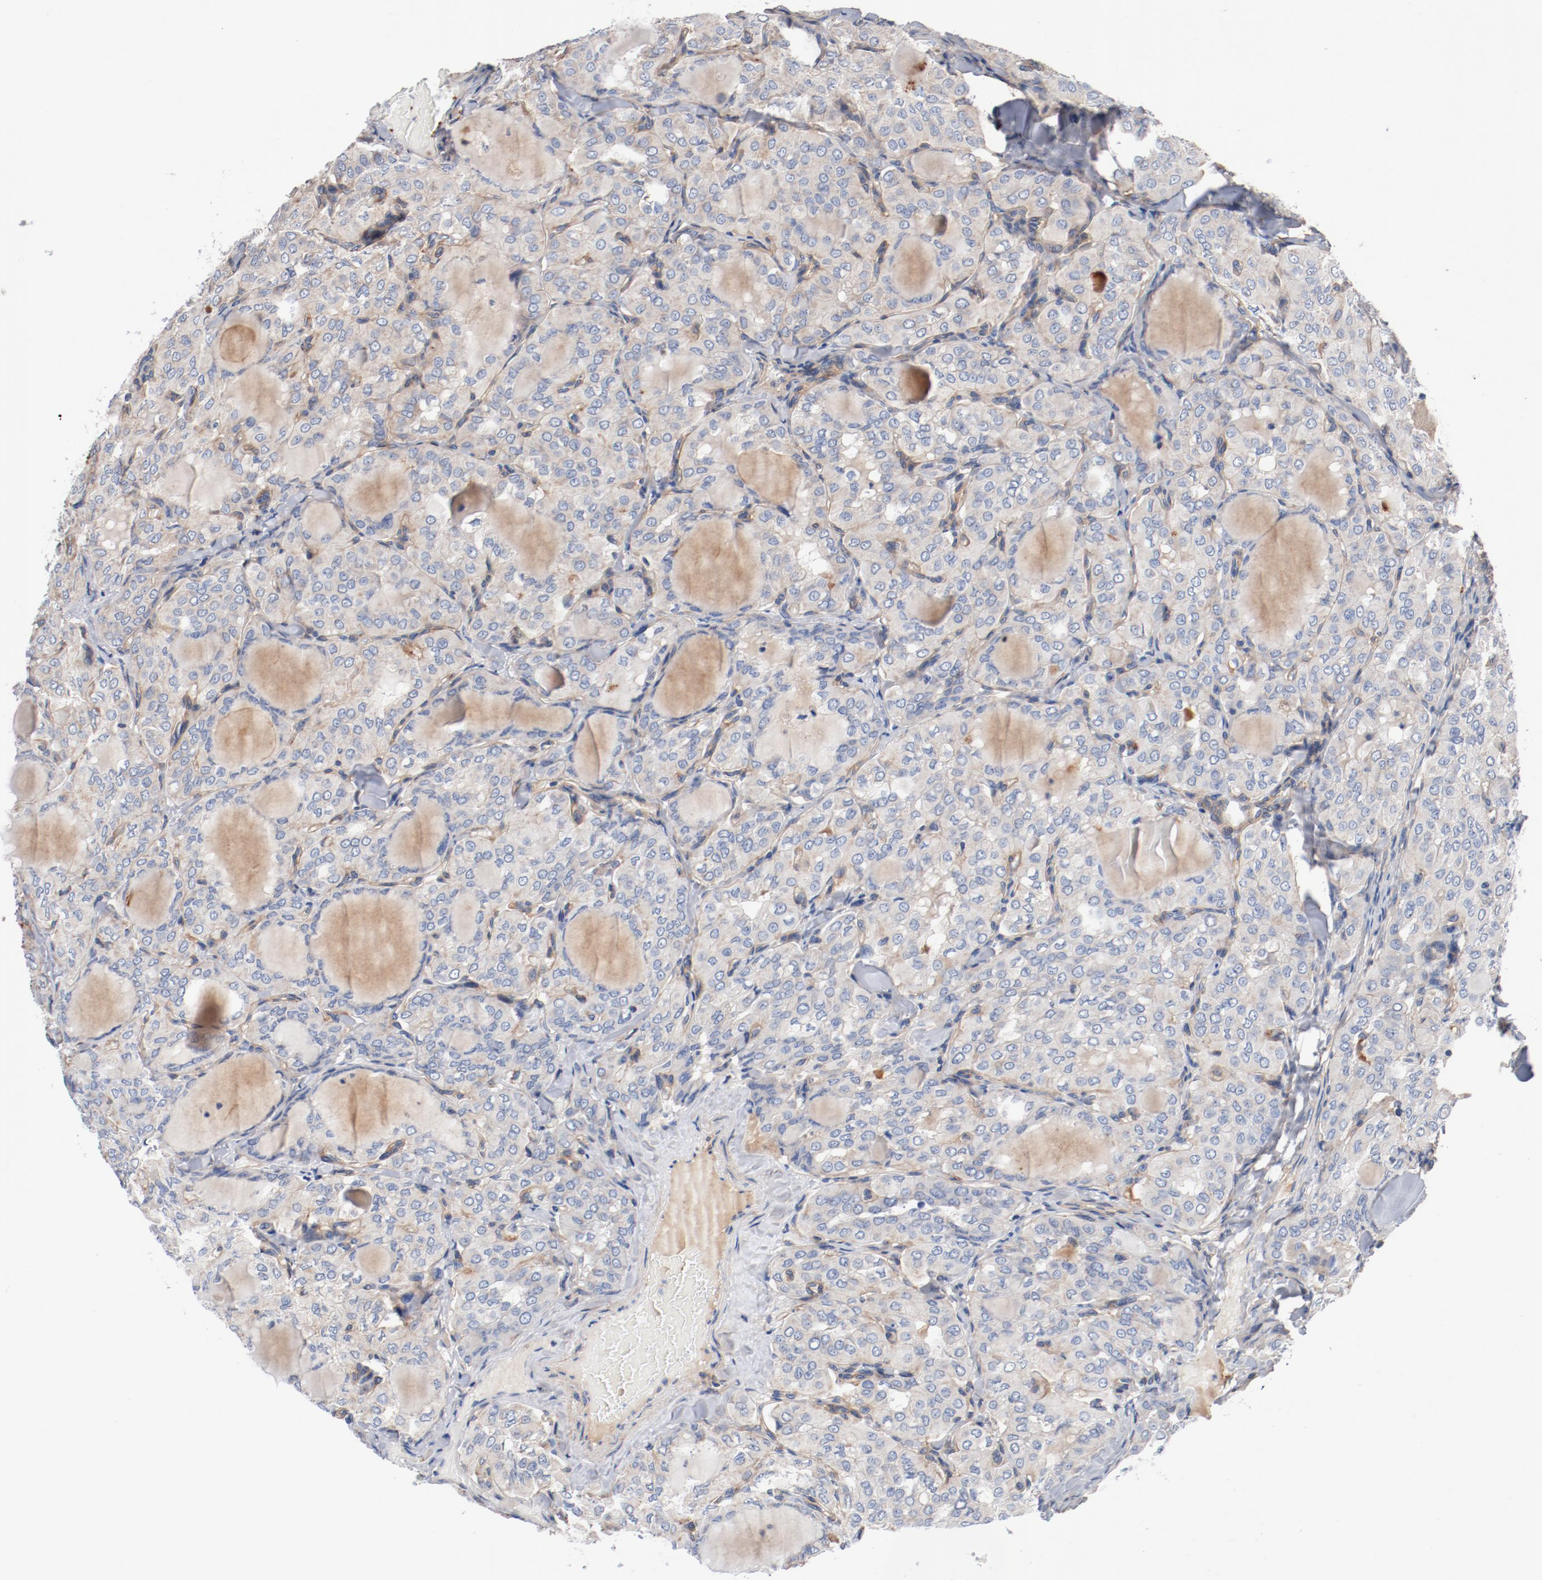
{"staining": {"intensity": "weak", "quantity": "25%-75%", "location": "cytoplasmic/membranous"}, "tissue": "thyroid cancer", "cell_type": "Tumor cells", "image_type": "cancer", "snomed": [{"axis": "morphology", "description": "Papillary adenocarcinoma, NOS"}, {"axis": "topography", "description": "Thyroid gland"}], "caption": "Tumor cells display low levels of weak cytoplasmic/membranous expression in approximately 25%-75% of cells in thyroid cancer (papillary adenocarcinoma).", "gene": "ILK", "patient": {"sex": "male", "age": 20}}